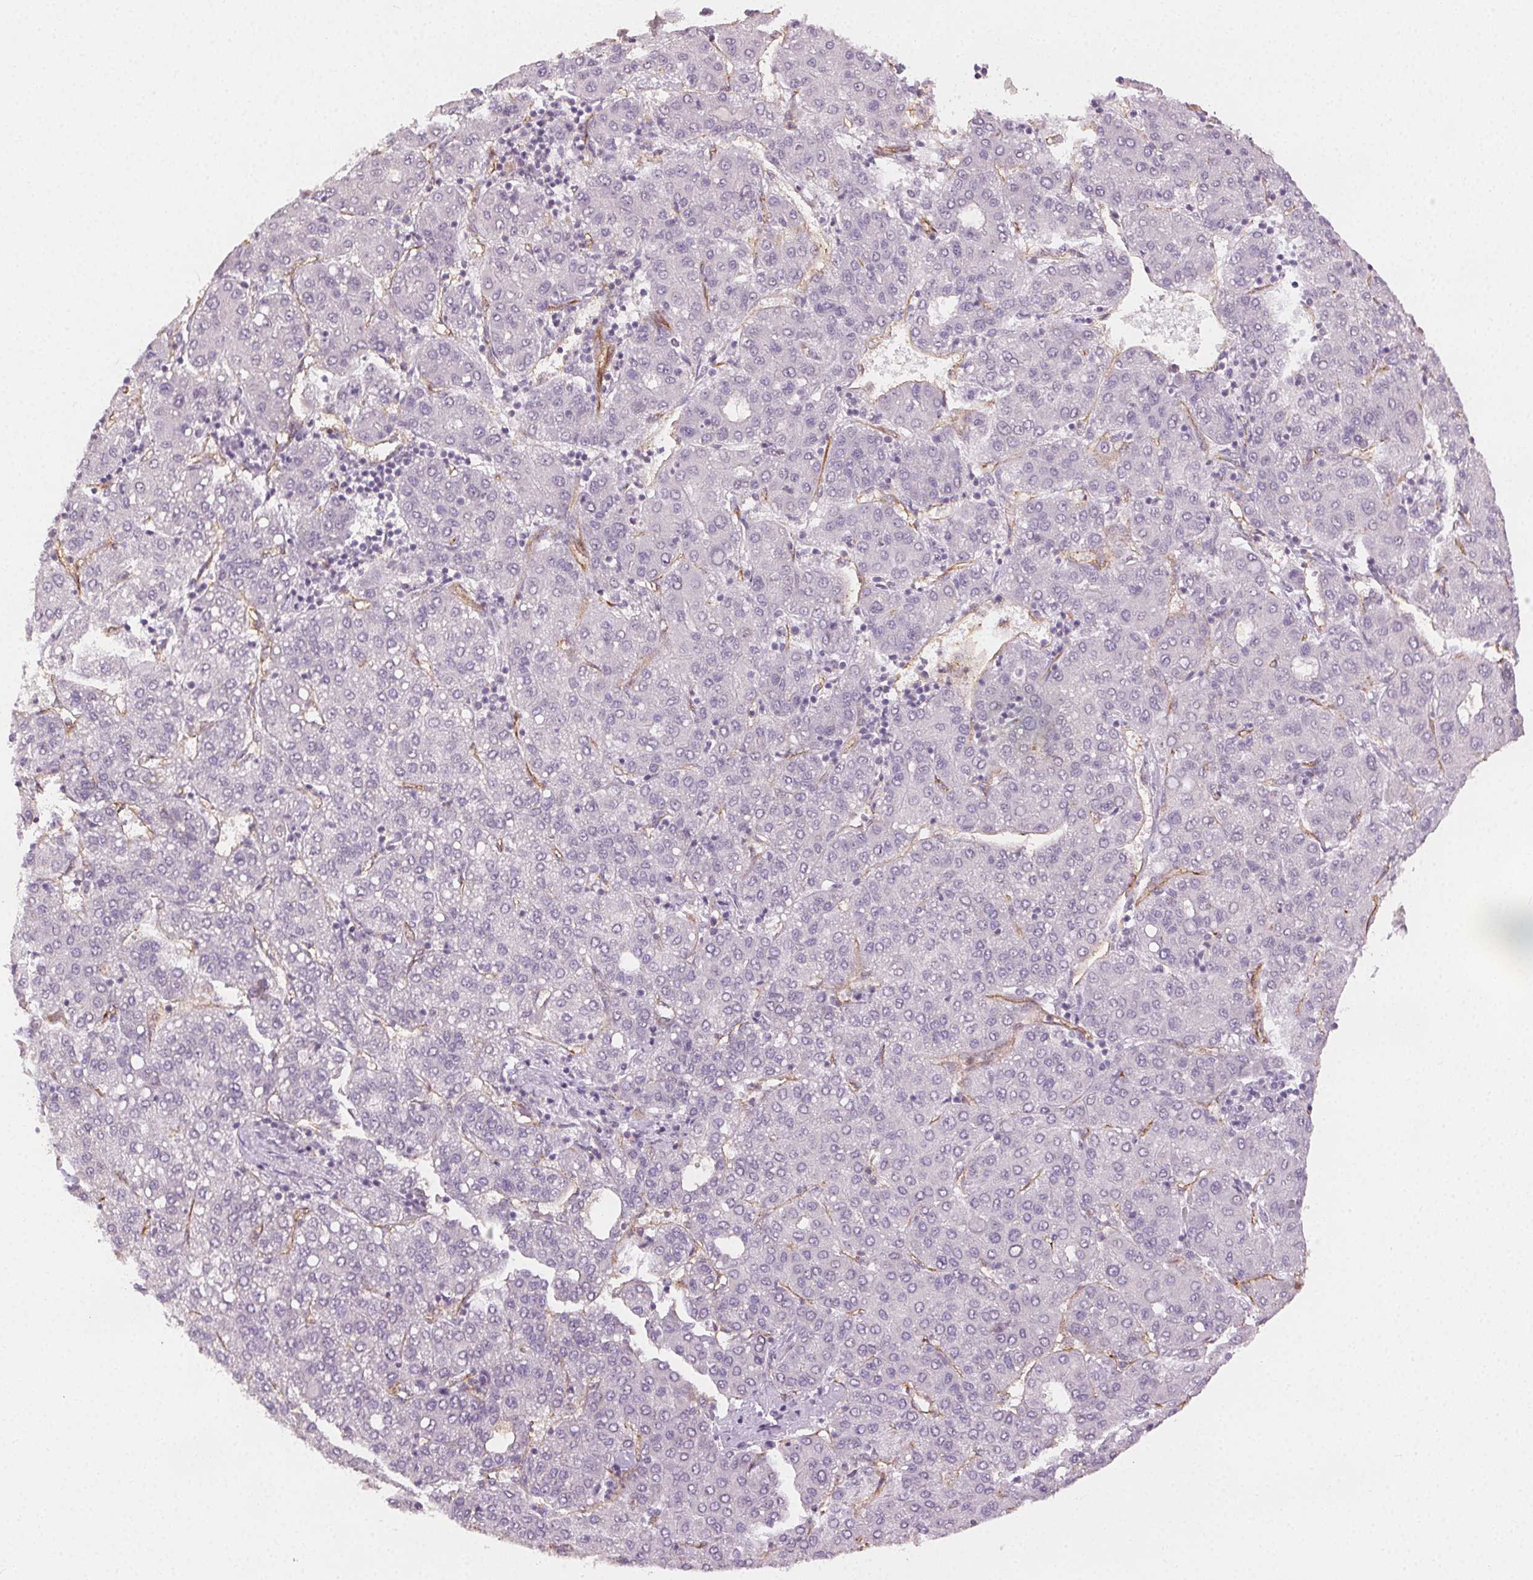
{"staining": {"intensity": "negative", "quantity": "none", "location": "none"}, "tissue": "liver cancer", "cell_type": "Tumor cells", "image_type": "cancer", "snomed": [{"axis": "morphology", "description": "Carcinoma, Hepatocellular, NOS"}, {"axis": "topography", "description": "Liver"}], "caption": "Liver cancer was stained to show a protein in brown. There is no significant expression in tumor cells.", "gene": "PODXL", "patient": {"sex": "male", "age": 65}}